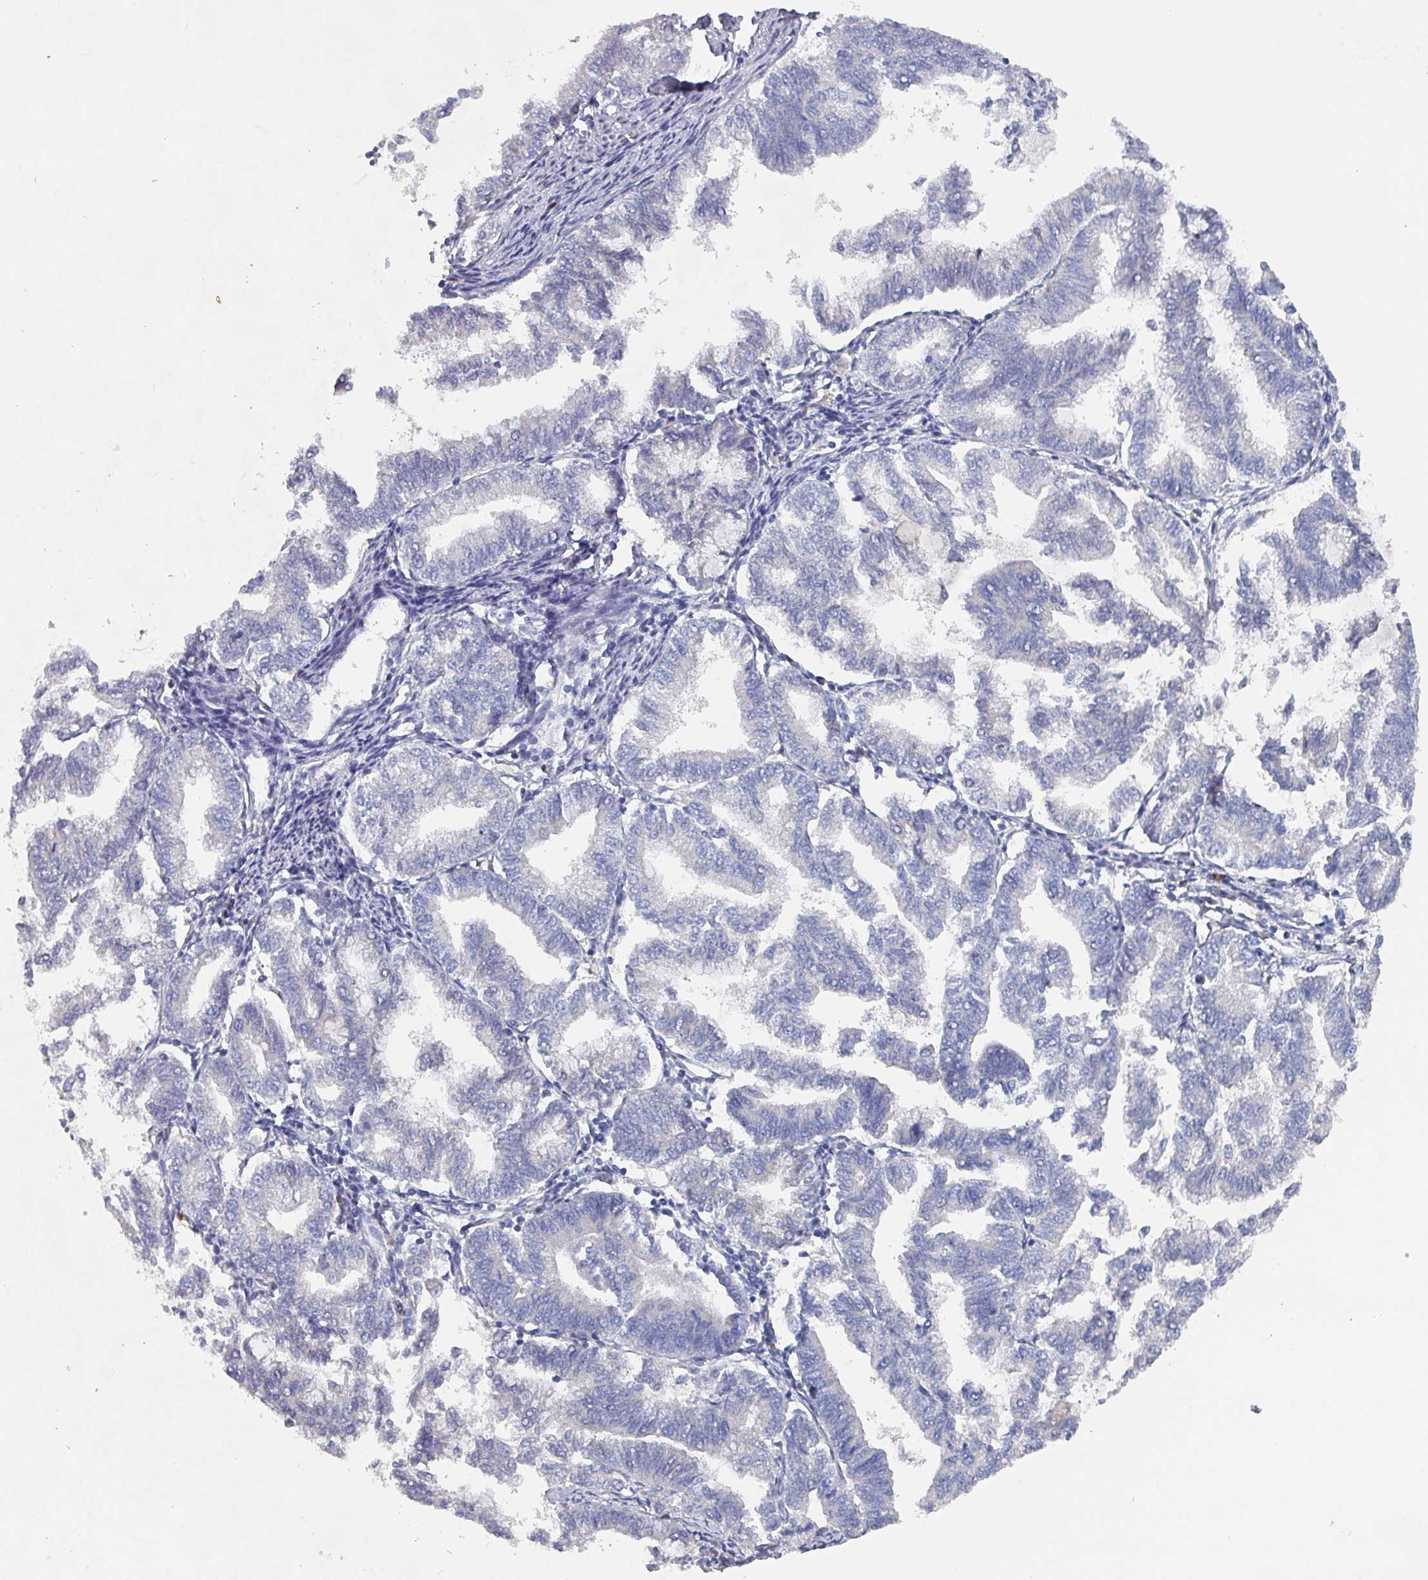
{"staining": {"intensity": "negative", "quantity": "none", "location": "none"}, "tissue": "endometrial cancer", "cell_type": "Tumor cells", "image_type": "cancer", "snomed": [{"axis": "morphology", "description": "Adenocarcinoma, NOS"}, {"axis": "topography", "description": "Endometrium"}], "caption": "A high-resolution histopathology image shows immunohistochemistry (IHC) staining of endometrial adenocarcinoma, which shows no significant expression in tumor cells.", "gene": "DRD5", "patient": {"sex": "female", "age": 79}}